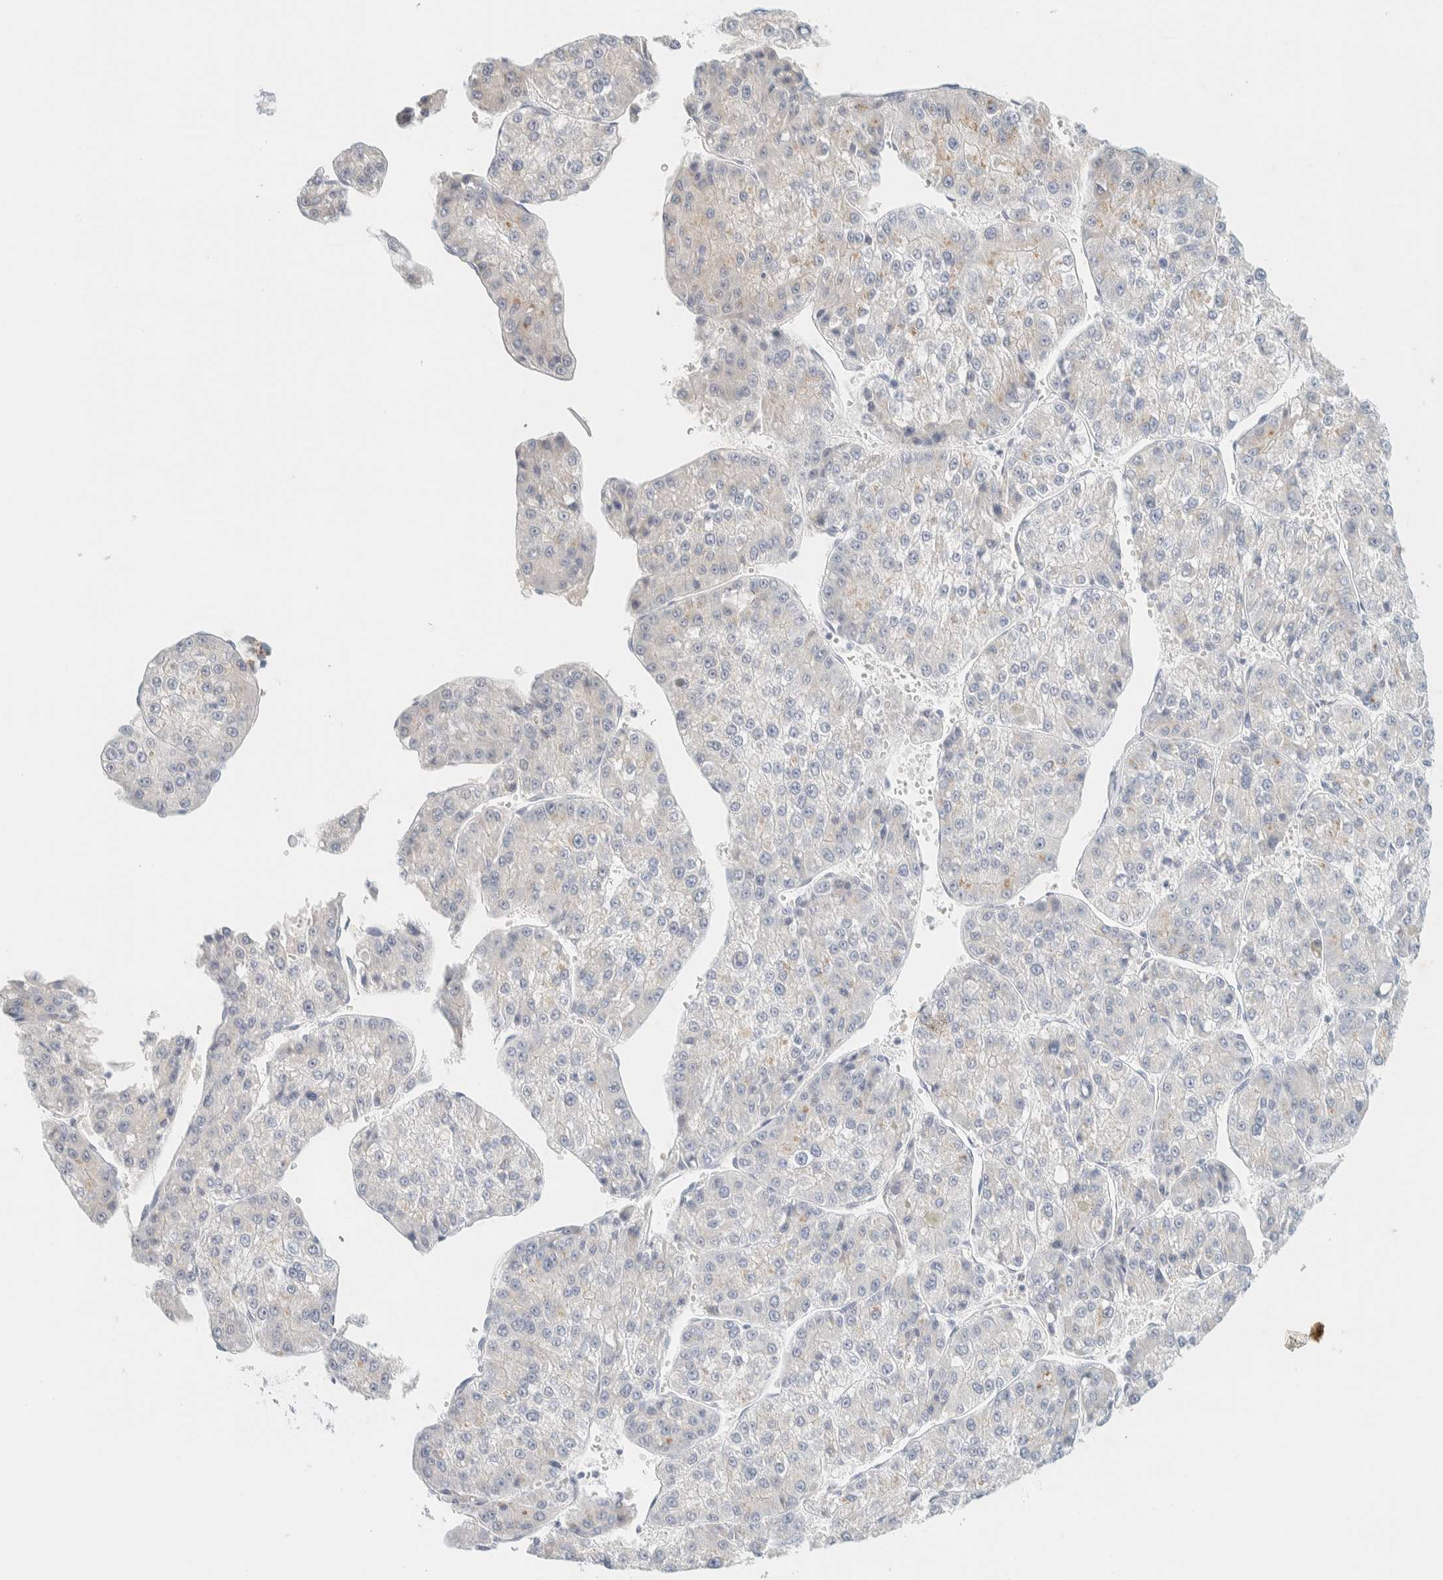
{"staining": {"intensity": "negative", "quantity": "none", "location": "none"}, "tissue": "liver cancer", "cell_type": "Tumor cells", "image_type": "cancer", "snomed": [{"axis": "morphology", "description": "Carcinoma, Hepatocellular, NOS"}, {"axis": "topography", "description": "Liver"}], "caption": "IHC of human liver cancer exhibits no expression in tumor cells. (DAB (3,3'-diaminobenzidine) immunohistochemistry, high magnification).", "gene": "SPNS3", "patient": {"sex": "female", "age": 73}}